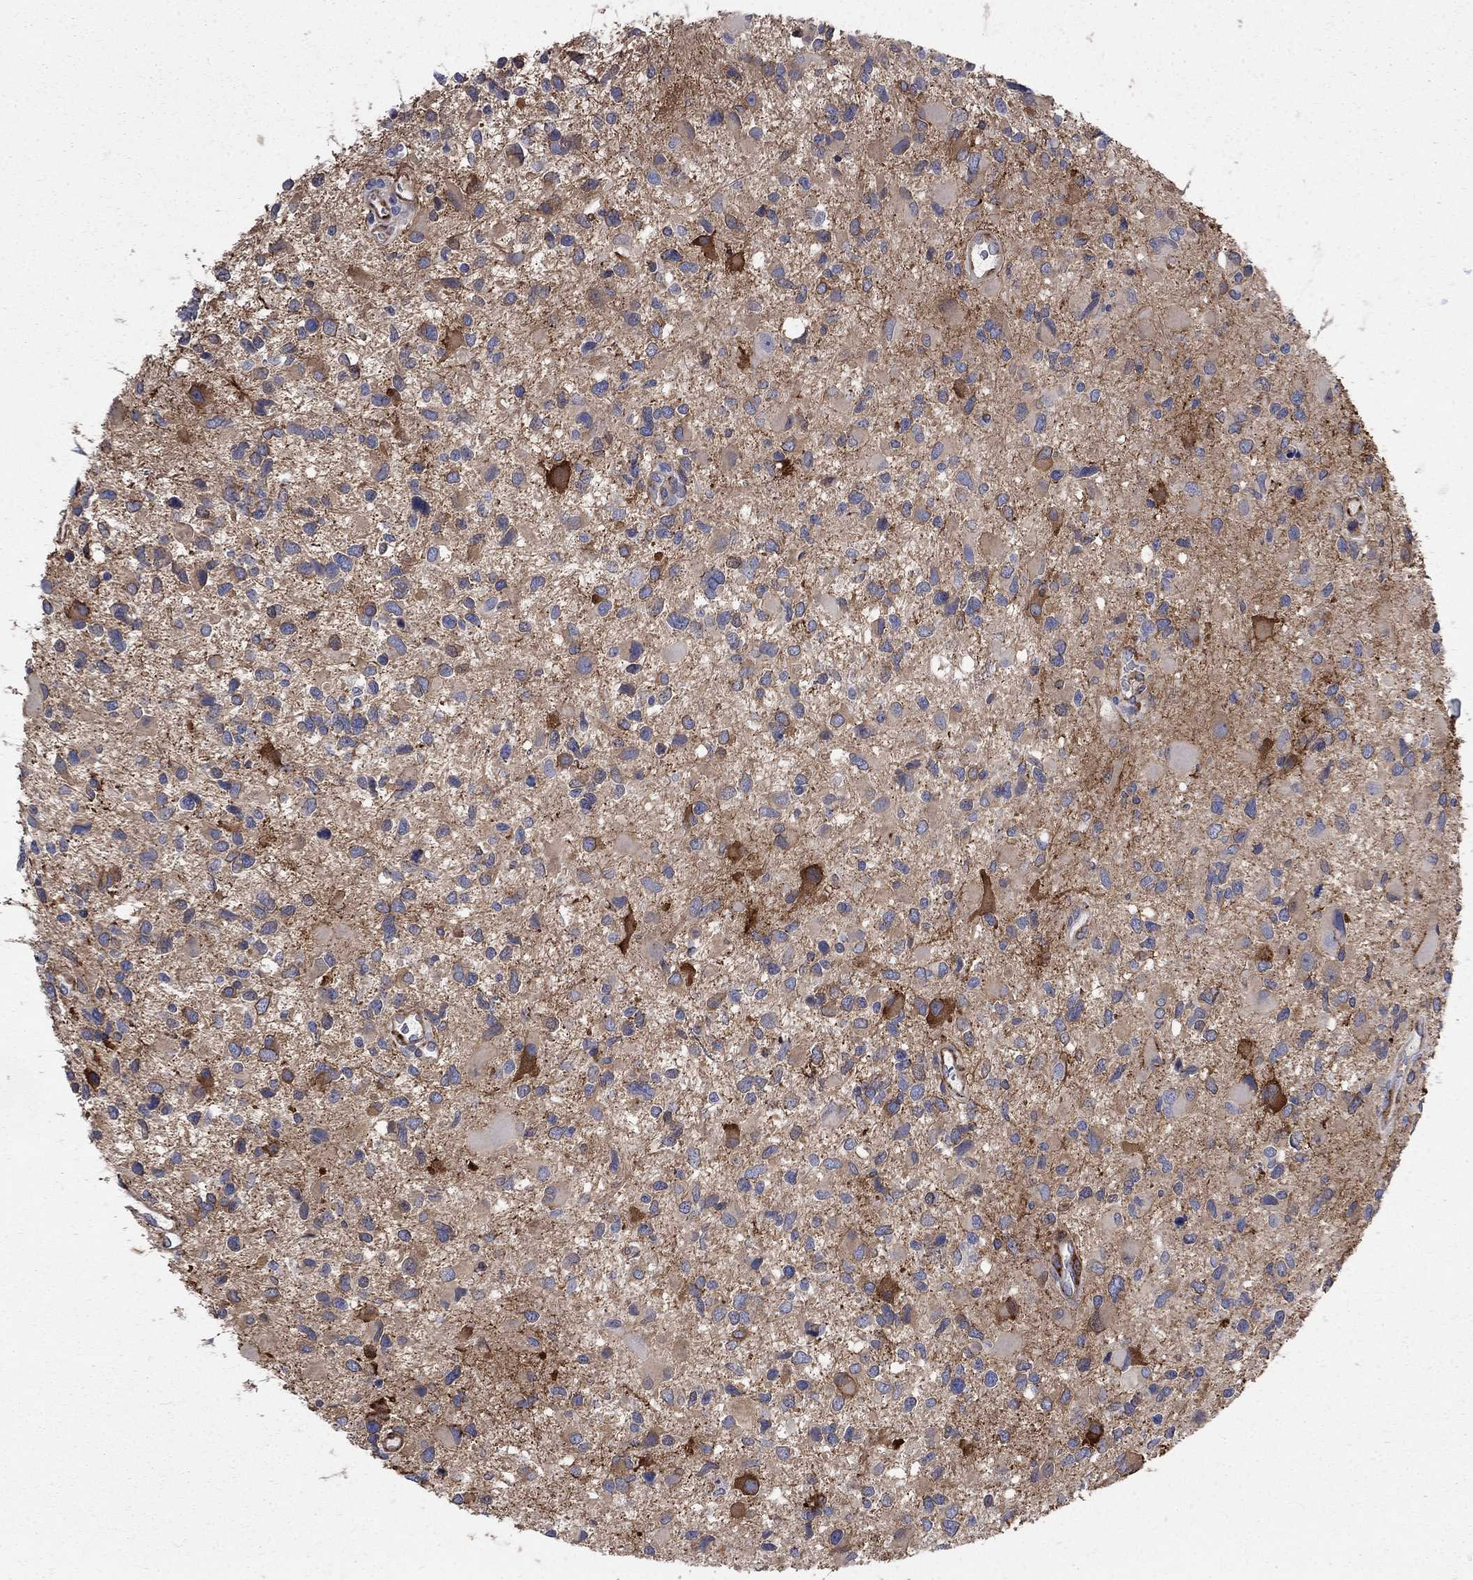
{"staining": {"intensity": "negative", "quantity": "none", "location": "none"}, "tissue": "glioma", "cell_type": "Tumor cells", "image_type": "cancer", "snomed": [{"axis": "morphology", "description": "Glioma, malignant, Low grade"}, {"axis": "topography", "description": "Brain"}], "caption": "IHC of malignant glioma (low-grade) reveals no positivity in tumor cells. The staining is performed using DAB (3,3'-diaminobenzidine) brown chromogen with nuclei counter-stained in using hematoxylin.", "gene": "SEPTIN8", "patient": {"sex": "female", "age": 32}}